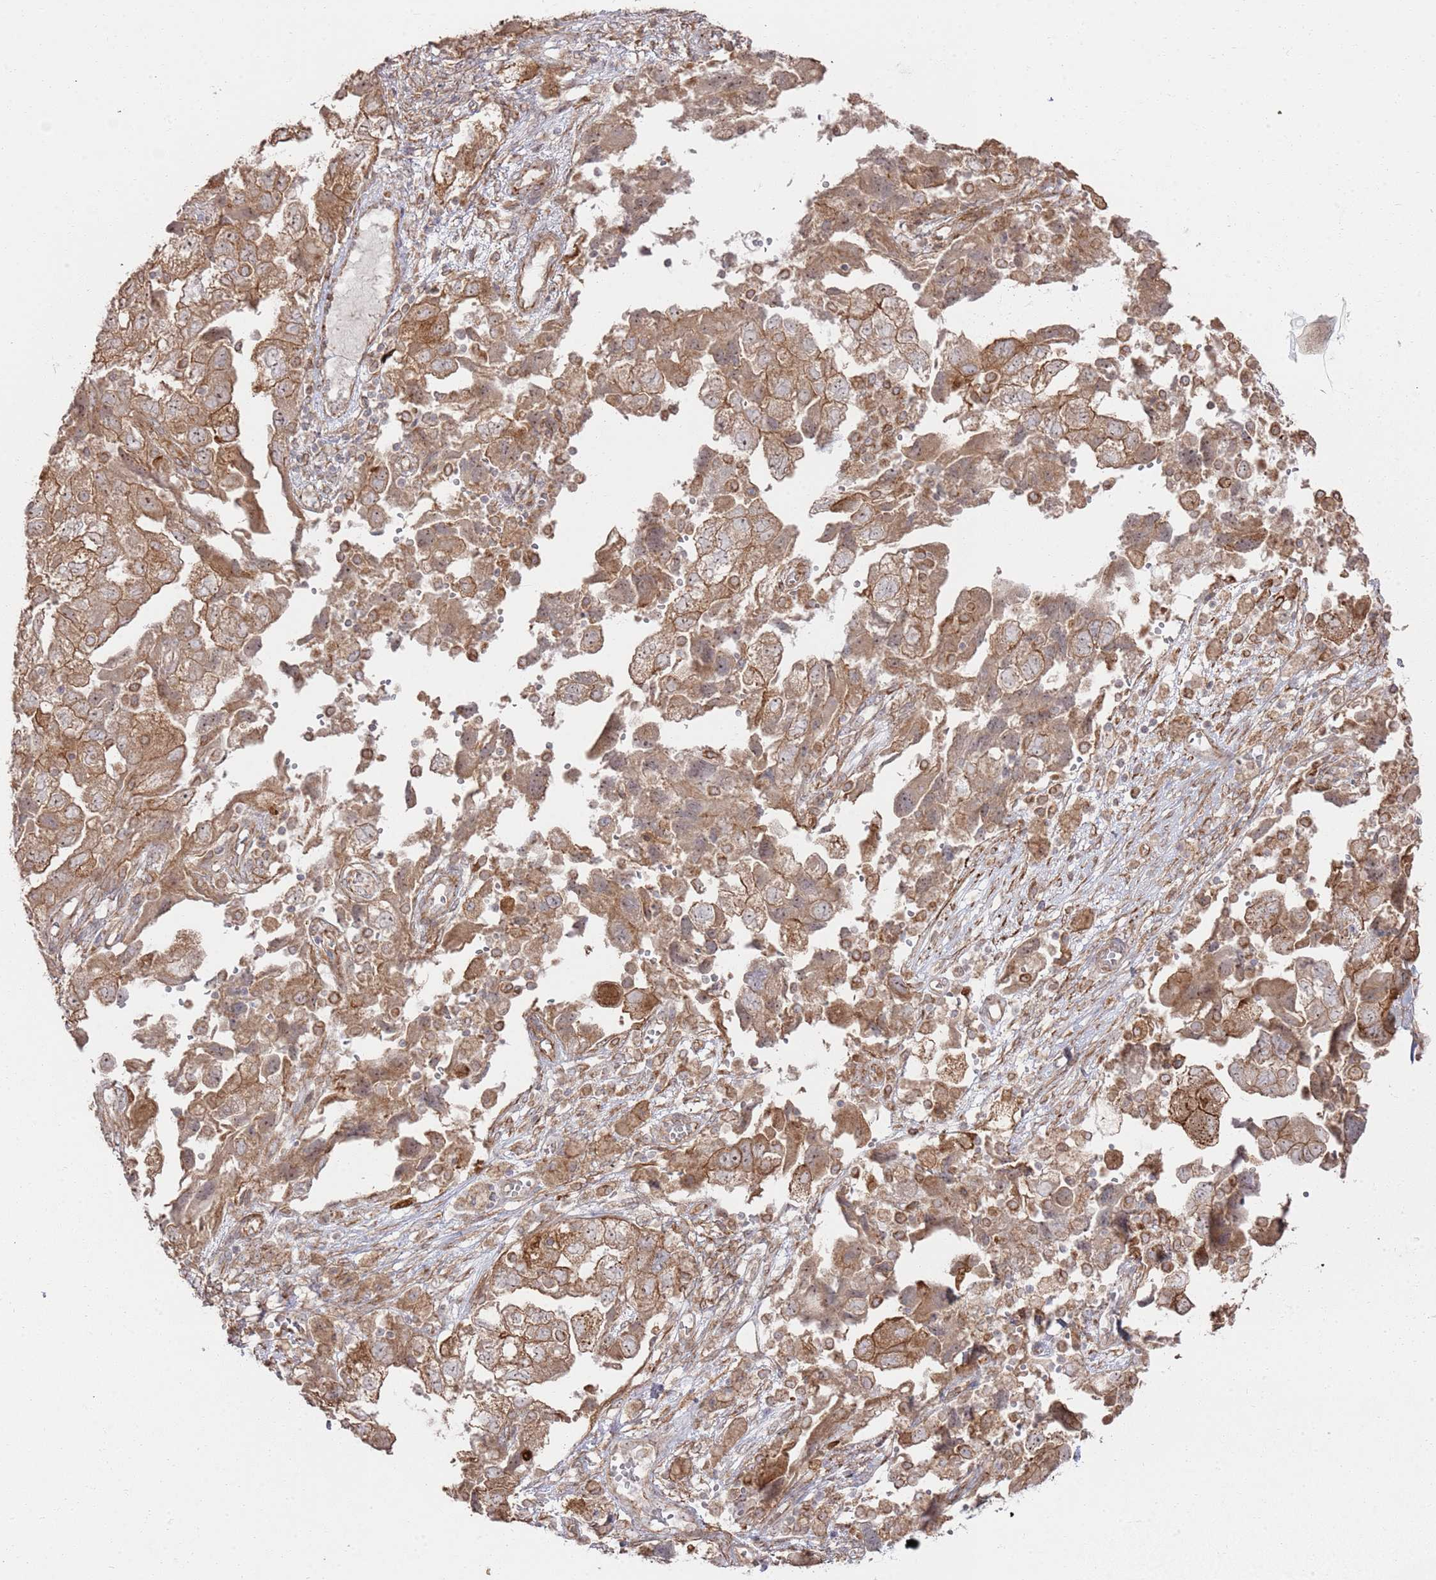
{"staining": {"intensity": "moderate", "quantity": ">75%", "location": "cytoplasmic/membranous,nuclear"}, "tissue": "ovarian cancer", "cell_type": "Tumor cells", "image_type": "cancer", "snomed": [{"axis": "morphology", "description": "Carcinoma, NOS"}, {"axis": "morphology", "description": "Cystadenocarcinoma, serous, NOS"}, {"axis": "topography", "description": "Ovary"}], "caption": "Immunohistochemical staining of ovarian cancer exhibits medium levels of moderate cytoplasmic/membranous and nuclear positivity in about >75% of tumor cells. The protein is shown in brown color, while the nuclei are stained blue.", "gene": "PHF21A", "patient": {"sex": "female", "age": 69}}